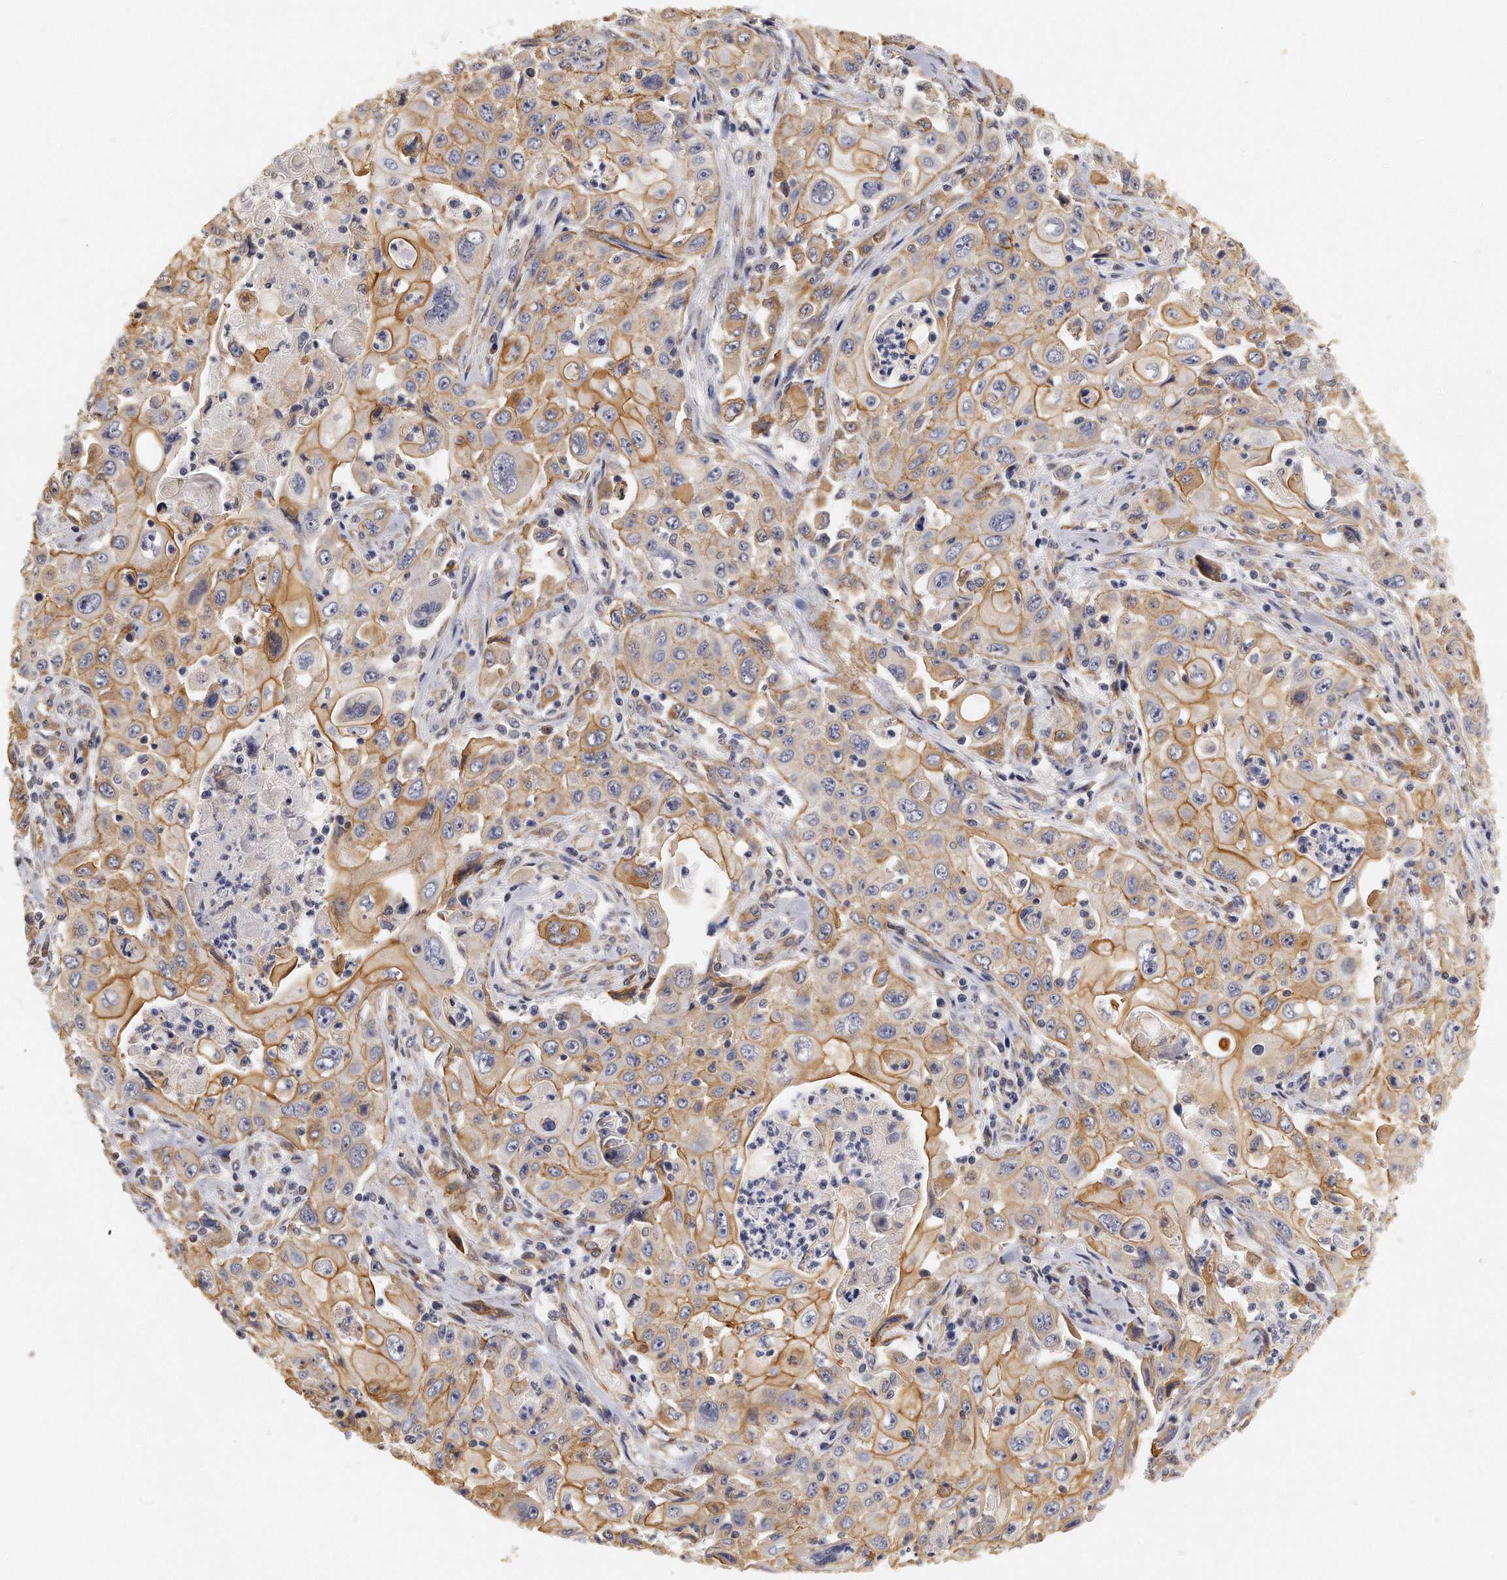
{"staining": {"intensity": "moderate", "quantity": "25%-75%", "location": "cytoplasmic/membranous"}, "tissue": "pancreatic cancer", "cell_type": "Tumor cells", "image_type": "cancer", "snomed": [{"axis": "morphology", "description": "Adenocarcinoma, NOS"}, {"axis": "topography", "description": "Pancreas"}], "caption": "A histopathology image of human pancreatic cancer (adenocarcinoma) stained for a protein reveals moderate cytoplasmic/membranous brown staining in tumor cells.", "gene": "CHST7", "patient": {"sex": "male", "age": 70}}